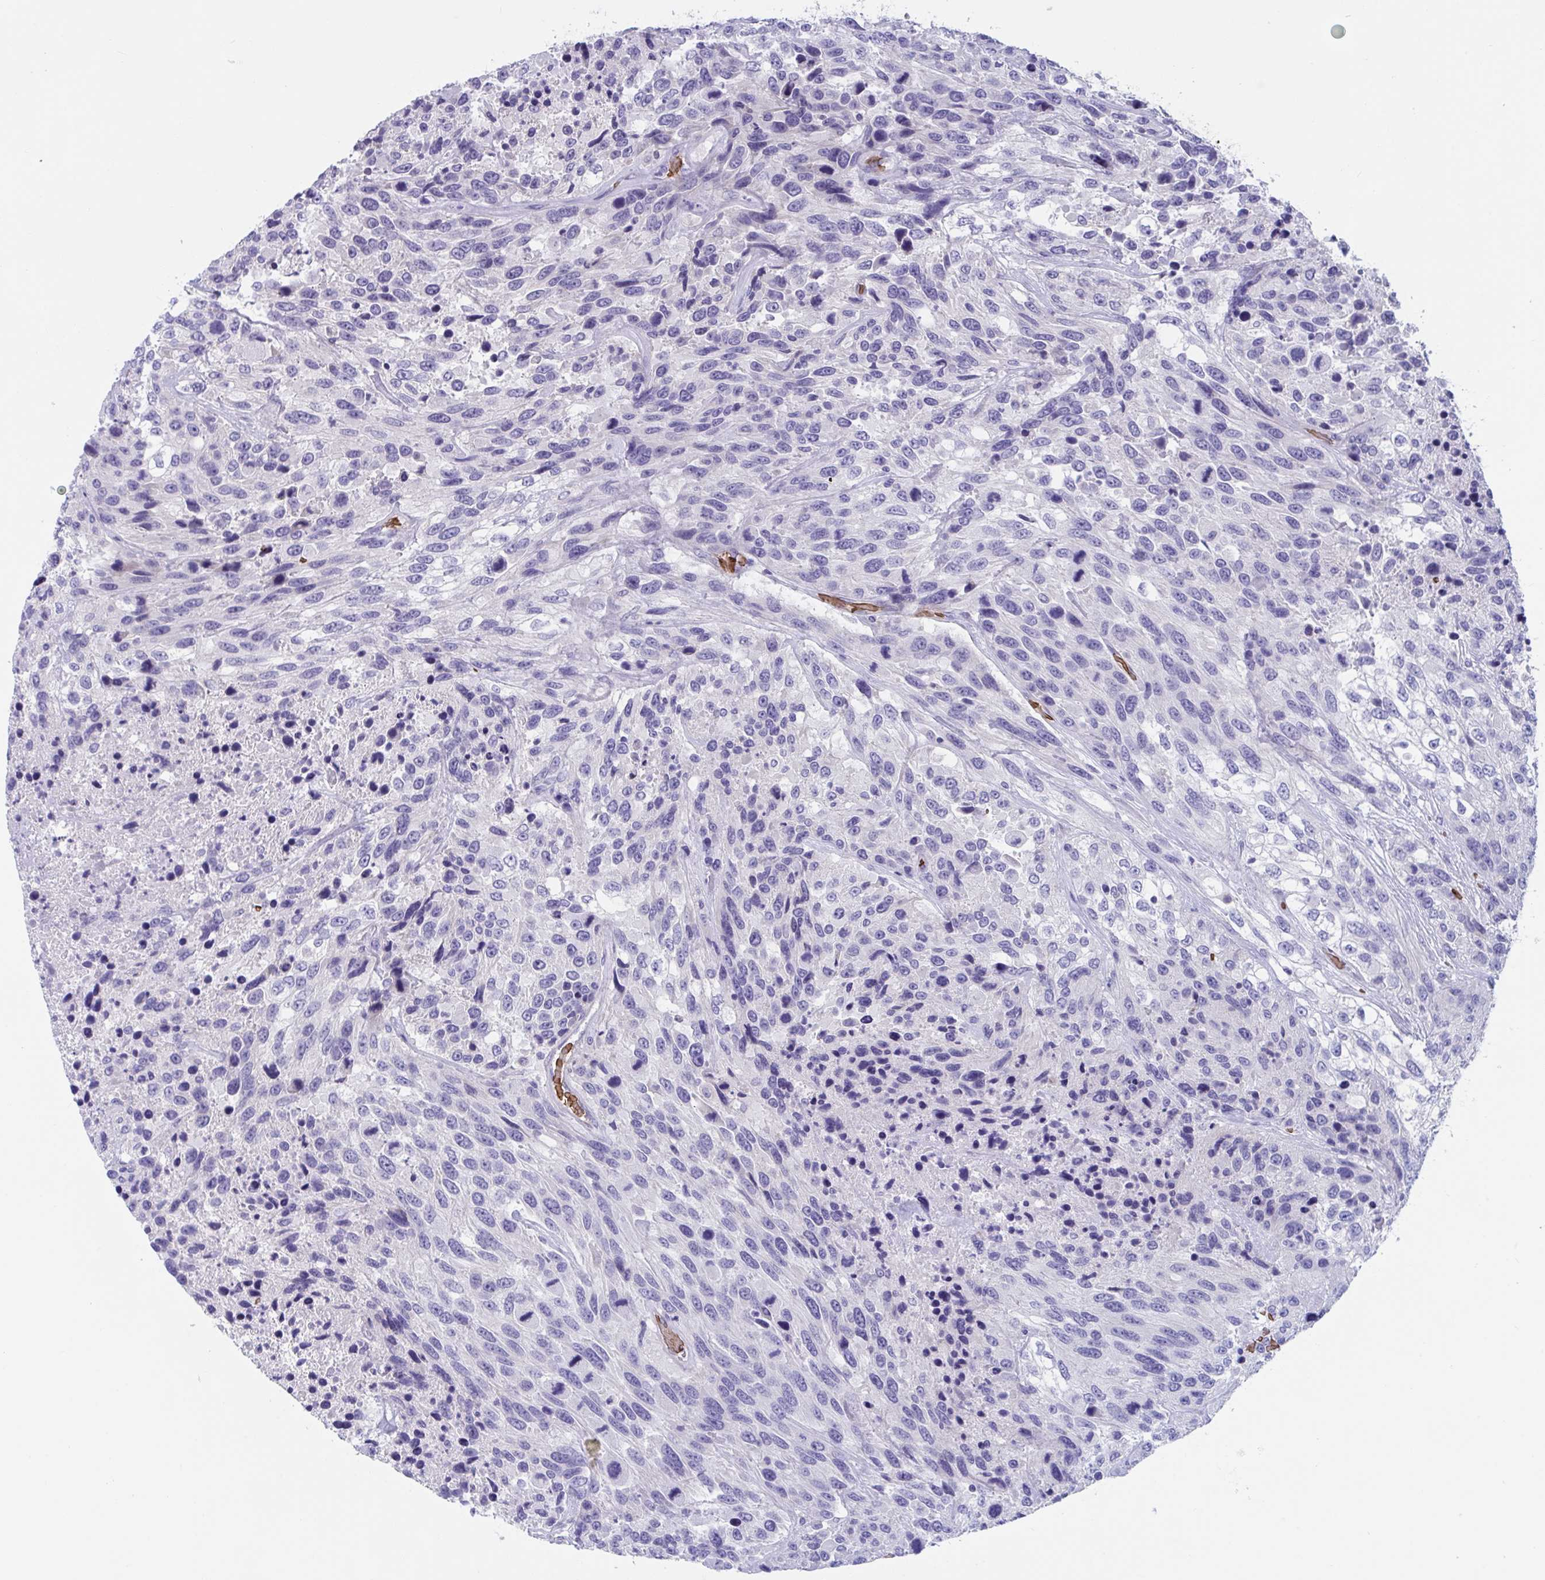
{"staining": {"intensity": "negative", "quantity": "none", "location": "none"}, "tissue": "urothelial cancer", "cell_type": "Tumor cells", "image_type": "cancer", "snomed": [{"axis": "morphology", "description": "Urothelial carcinoma, High grade"}, {"axis": "topography", "description": "Urinary bladder"}], "caption": "Photomicrograph shows no protein staining in tumor cells of urothelial cancer tissue. (Brightfield microscopy of DAB (3,3'-diaminobenzidine) immunohistochemistry at high magnification).", "gene": "TTC30B", "patient": {"sex": "female", "age": 70}}